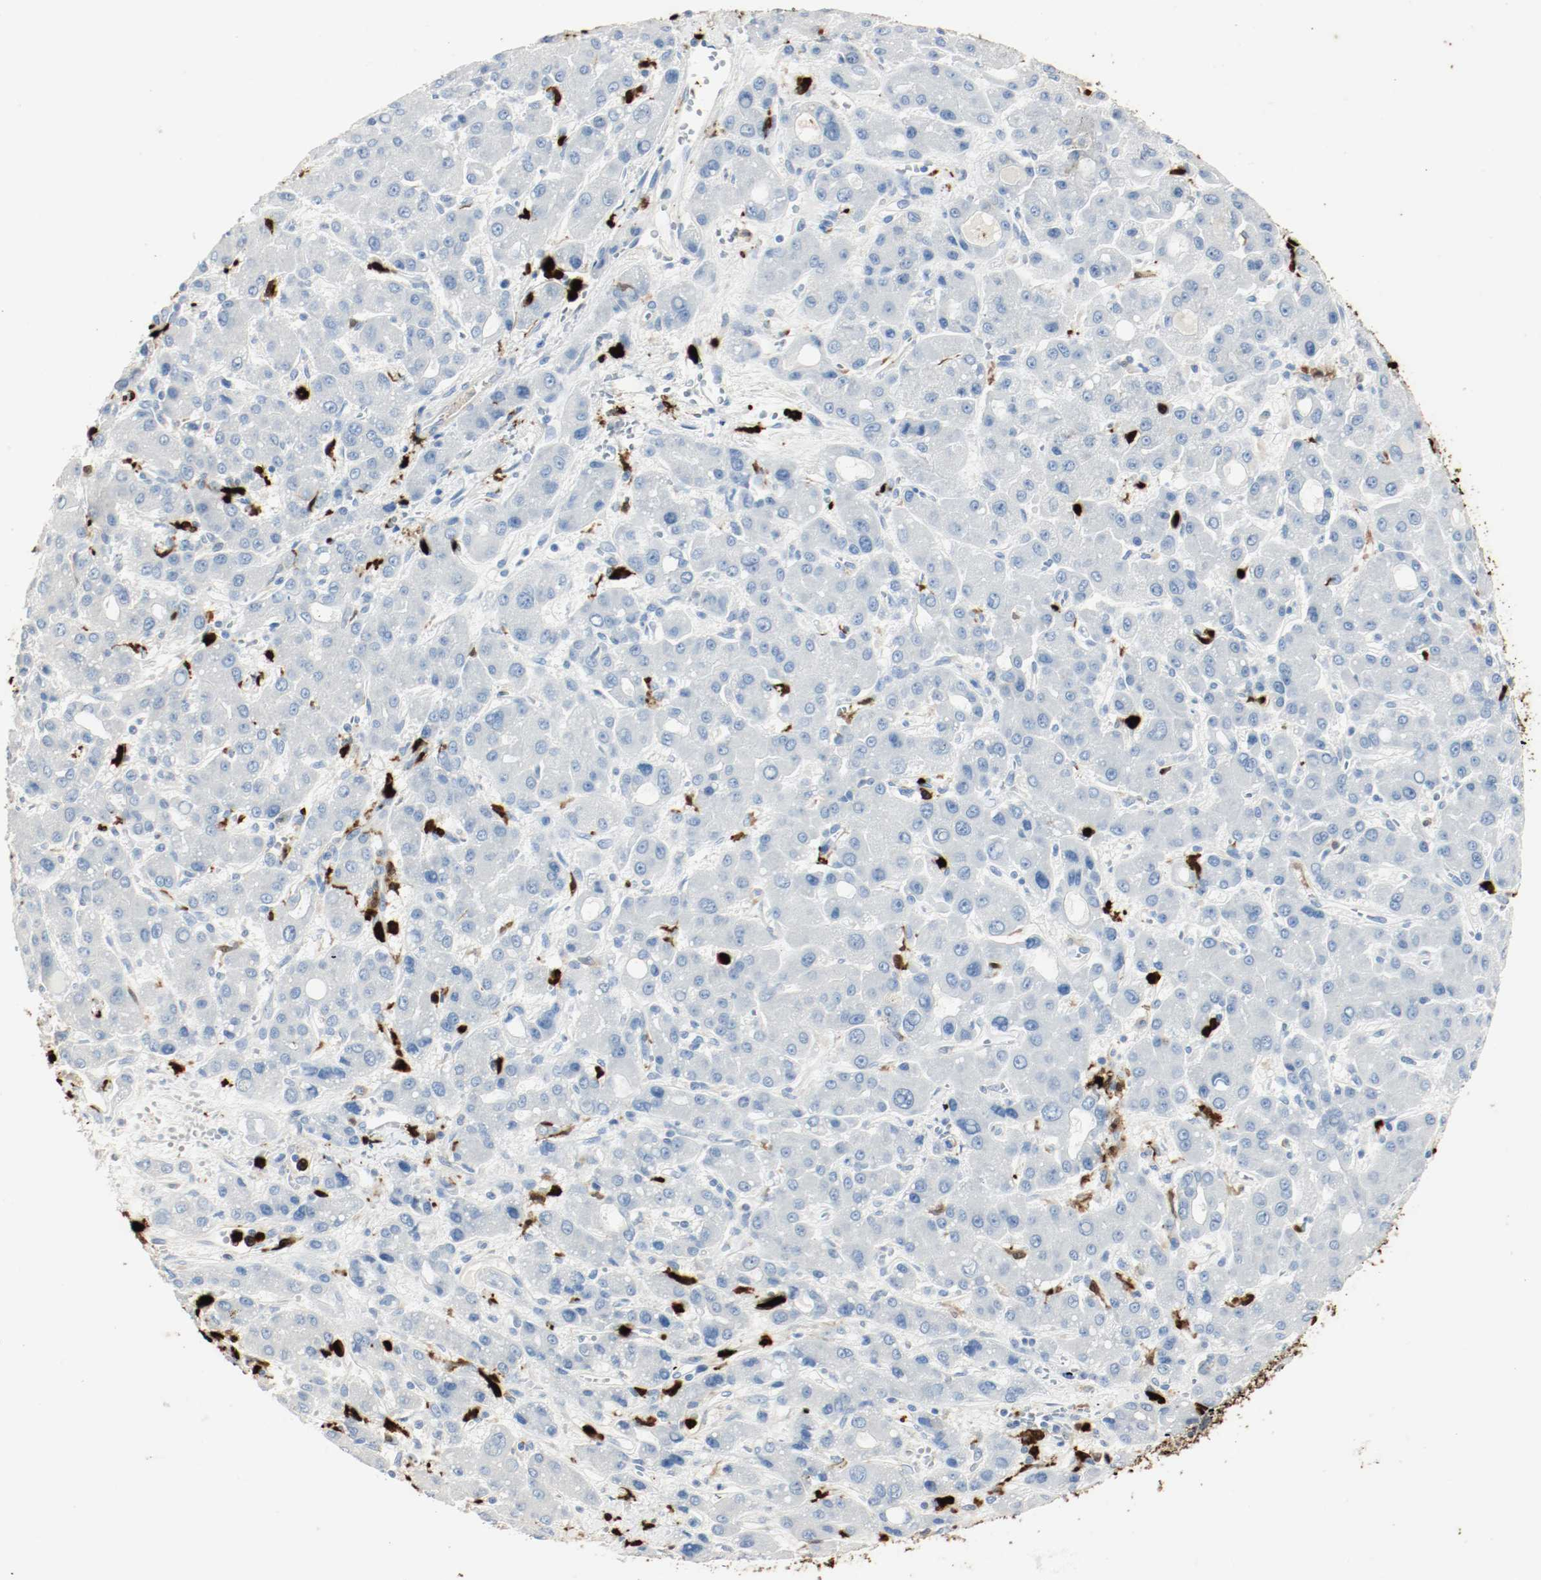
{"staining": {"intensity": "negative", "quantity": "none", "location": "none"}, "tissue": "liver cancer", "cell_type": "Tumor cells", "image_type": "cancer", "snomed": [{"axis": "morphology", "description": "Carcinoma, Hepatocellular, NOS"}, {"axis": "topography", "description": "Liver"}], "caption": "IHC image of liver cancer stained for a protein (brown), which displays no staining in tumor cells.", "gene": "S100A9", "patient": {"sex": "male", "age": 55}}